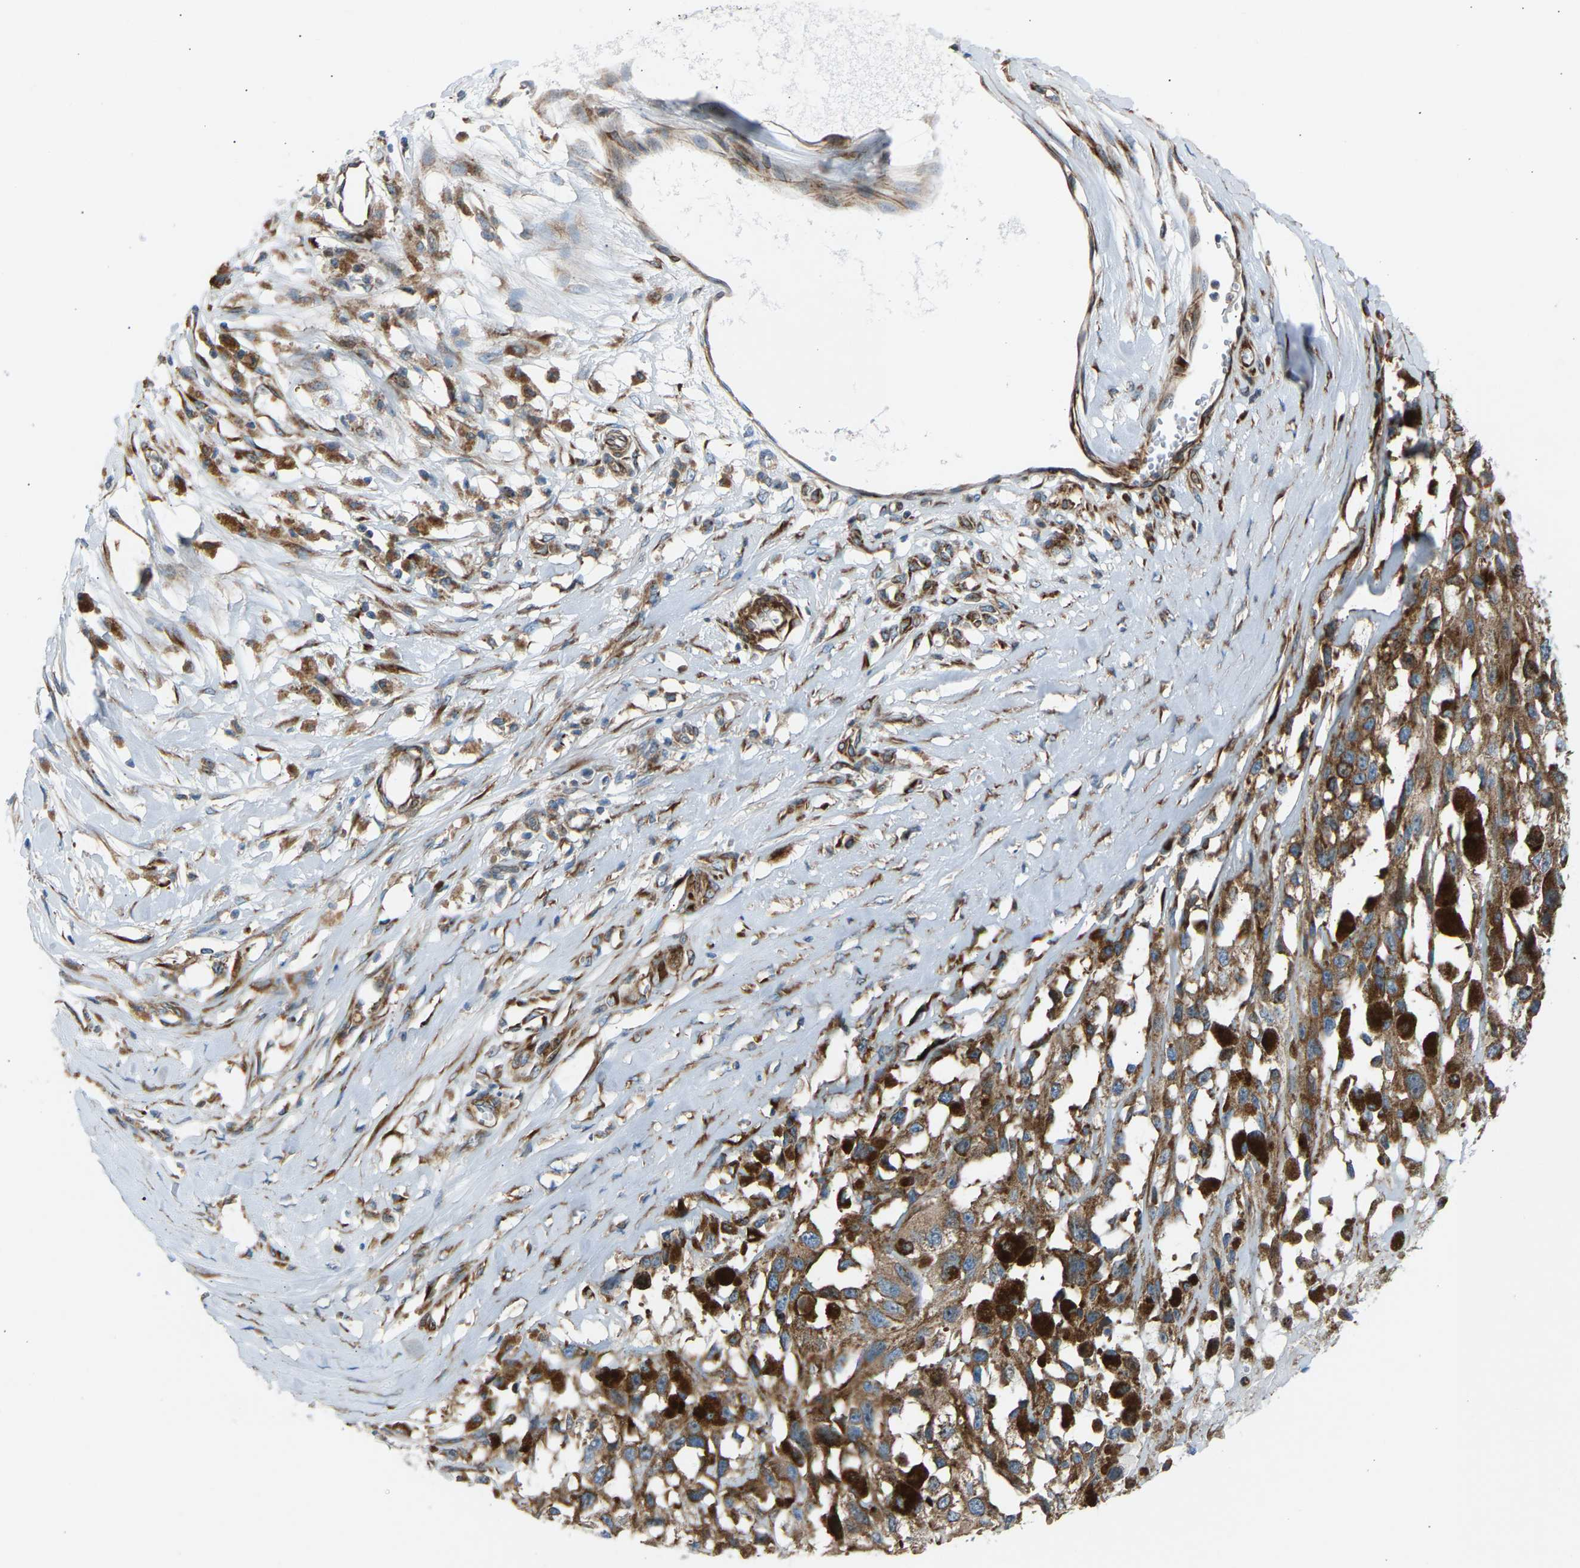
{"staining": {"intensity": "moderate", "quantity": ">75%", "location": "cytoplasmic/membranous"}, "tissue": "melanoma", "cell_type": "Tumor cells", "image_type": "cancer", "snomed": [{"axis": "morphology", "description": "Malignant melanoma, Metastatic site"}, {"axis": "topography", "description": "Lymph node"}], "caption": "Melanoma tissue exhibits moderate cytoplasmic/membranous positivity in about >75% of tumor cells (Stains: DAB in brown, nuclei in blue, Microscopy: brightfield microscopy at high magnification).", "gene": "VPS41", "patient": {"sex": "male", "age": 59}}